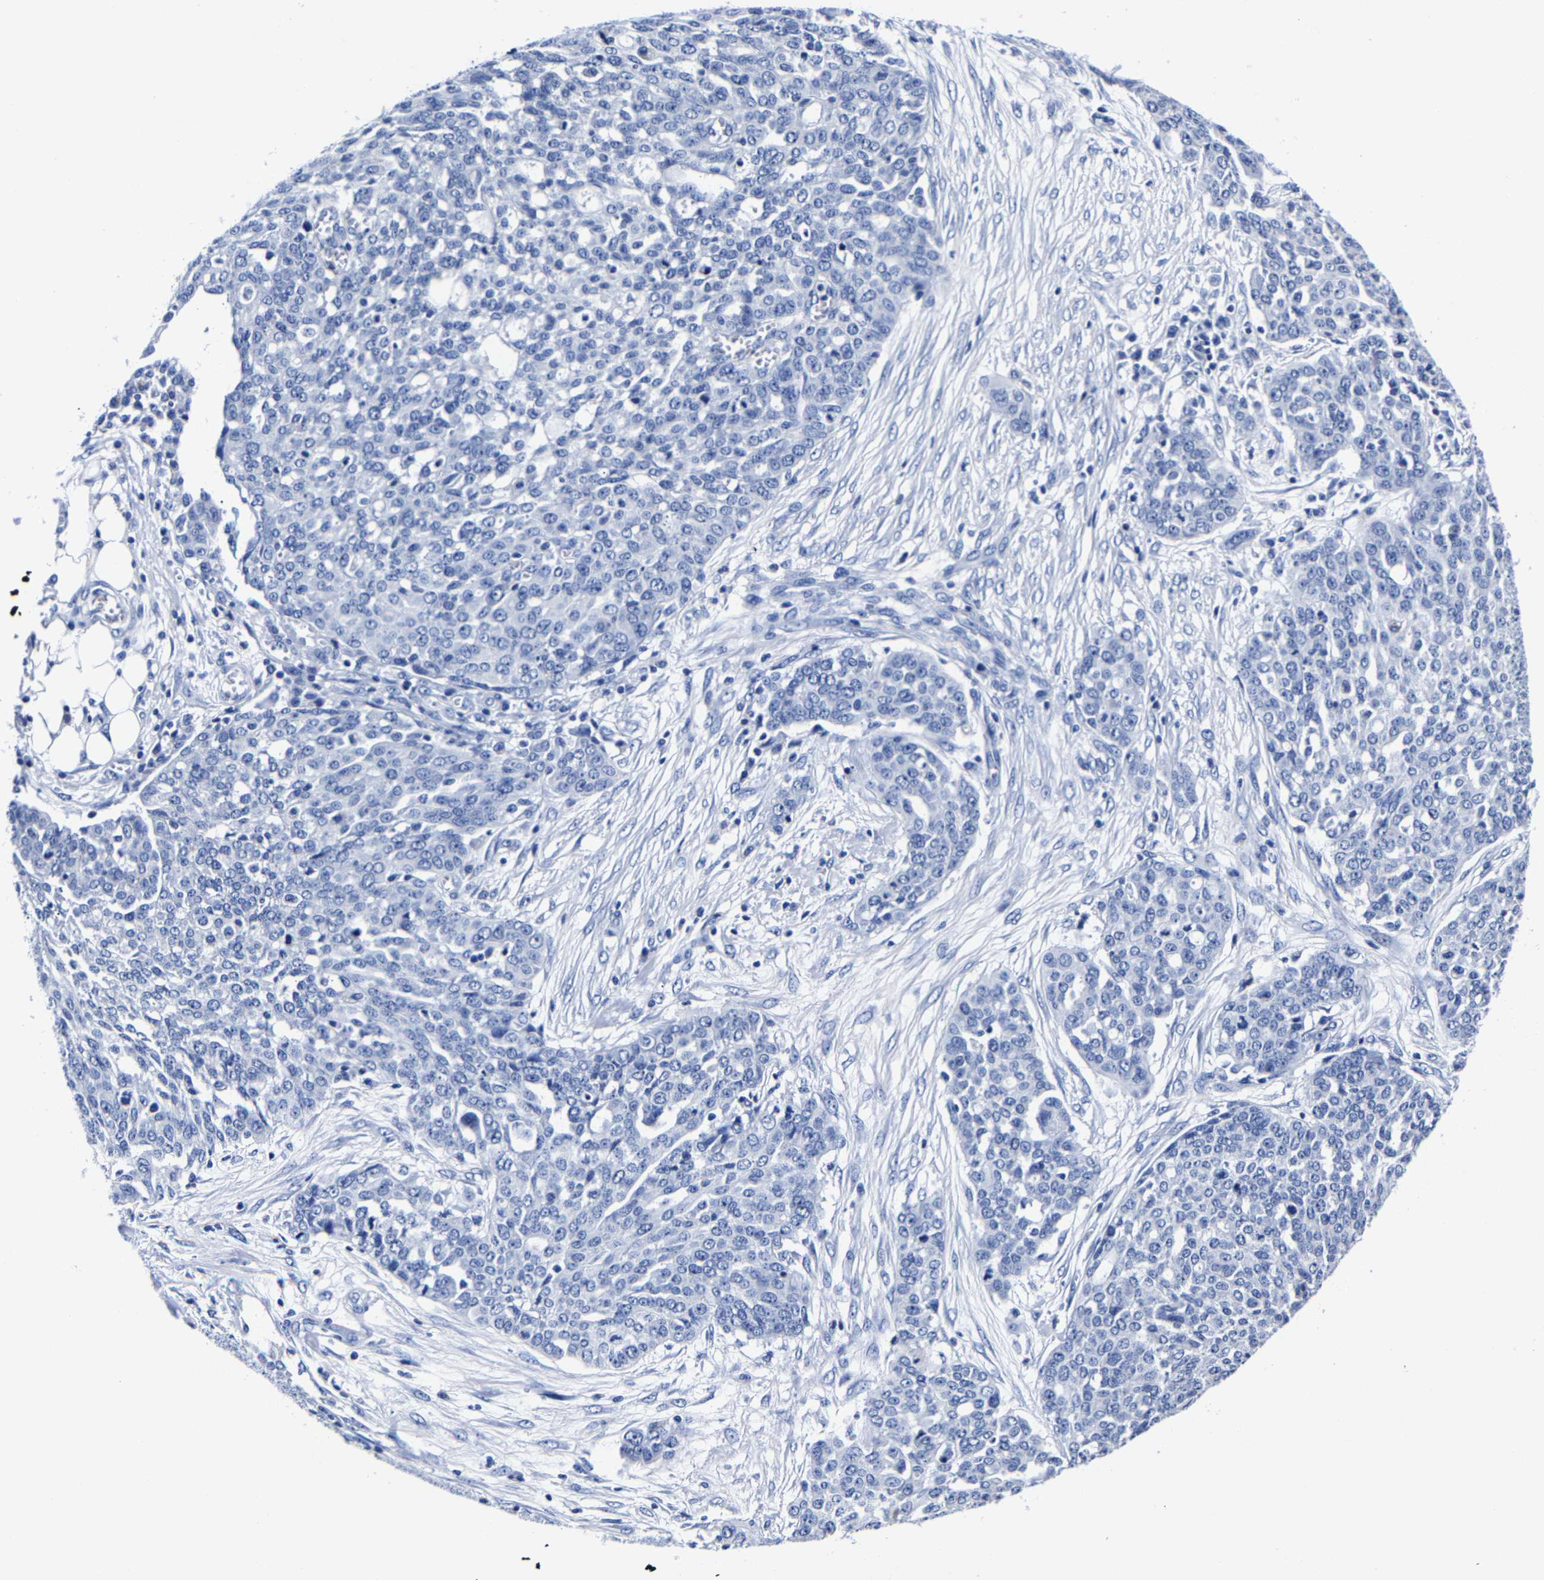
{"staining": {"intensity": "negative", "quantity": "none", "location": "none"}, "tissue": "ovarian cancer", "cell_type": "Tumor cells", "image_type": "cancer", "snomed": [{"axis": "morphology", "description": "Cystadenocarcinoma, serous, NOS"}, {"axis": "topography", "description": "Soft tissue"}, {"axis": "topography", "description": "Ovary"}], "caption": "Tumor cells show no significant protein staining in ovarian cancer. (IHC, brightfield microscopy, high magnification).", "gene": "CPA2", "patient": {"sex": "female", "age": 57}}